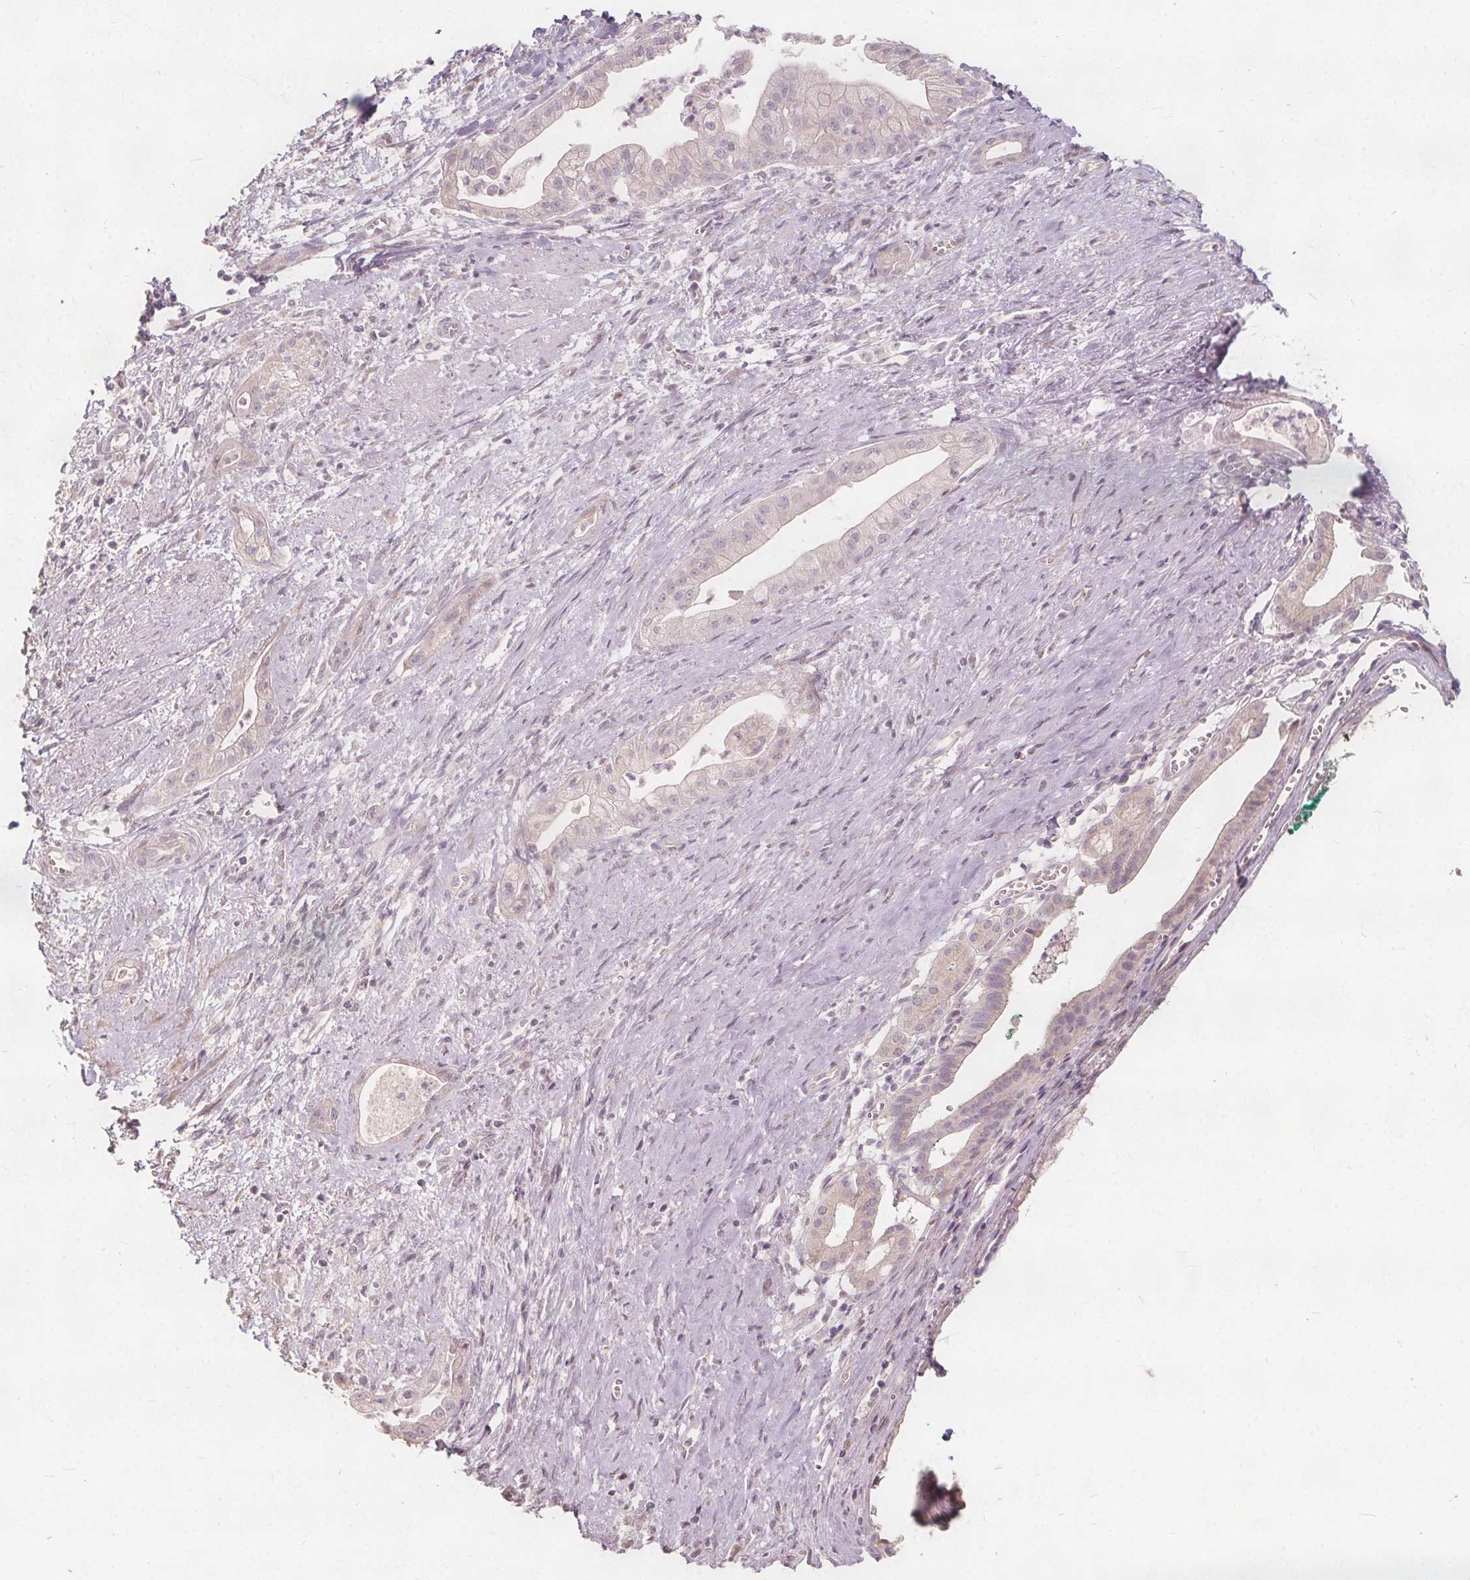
{"staining": {"intensity": "negative", "quantity": "none", "location": "none"}, "tissue": "pancreatic cancer", "cell_type": "Tumor cells", "image_type": "cancer", "snomed": [{"axis": "morphology", "description": "Normal tissue, NOS"}, {"axis": "morphology", "description": "Adenocarcinoma, NOS"}, {"axis": "topography", "description": "Lymph node"}, {"axis": "topography", "description": "Pancreas"}], "caption": "The immunohistochemistry micrograph has no significant expression in tumor cells of pancreatic cancer tissue.", "gene": "PTPRT", "patient": {"sex": "female", "age": 58}}